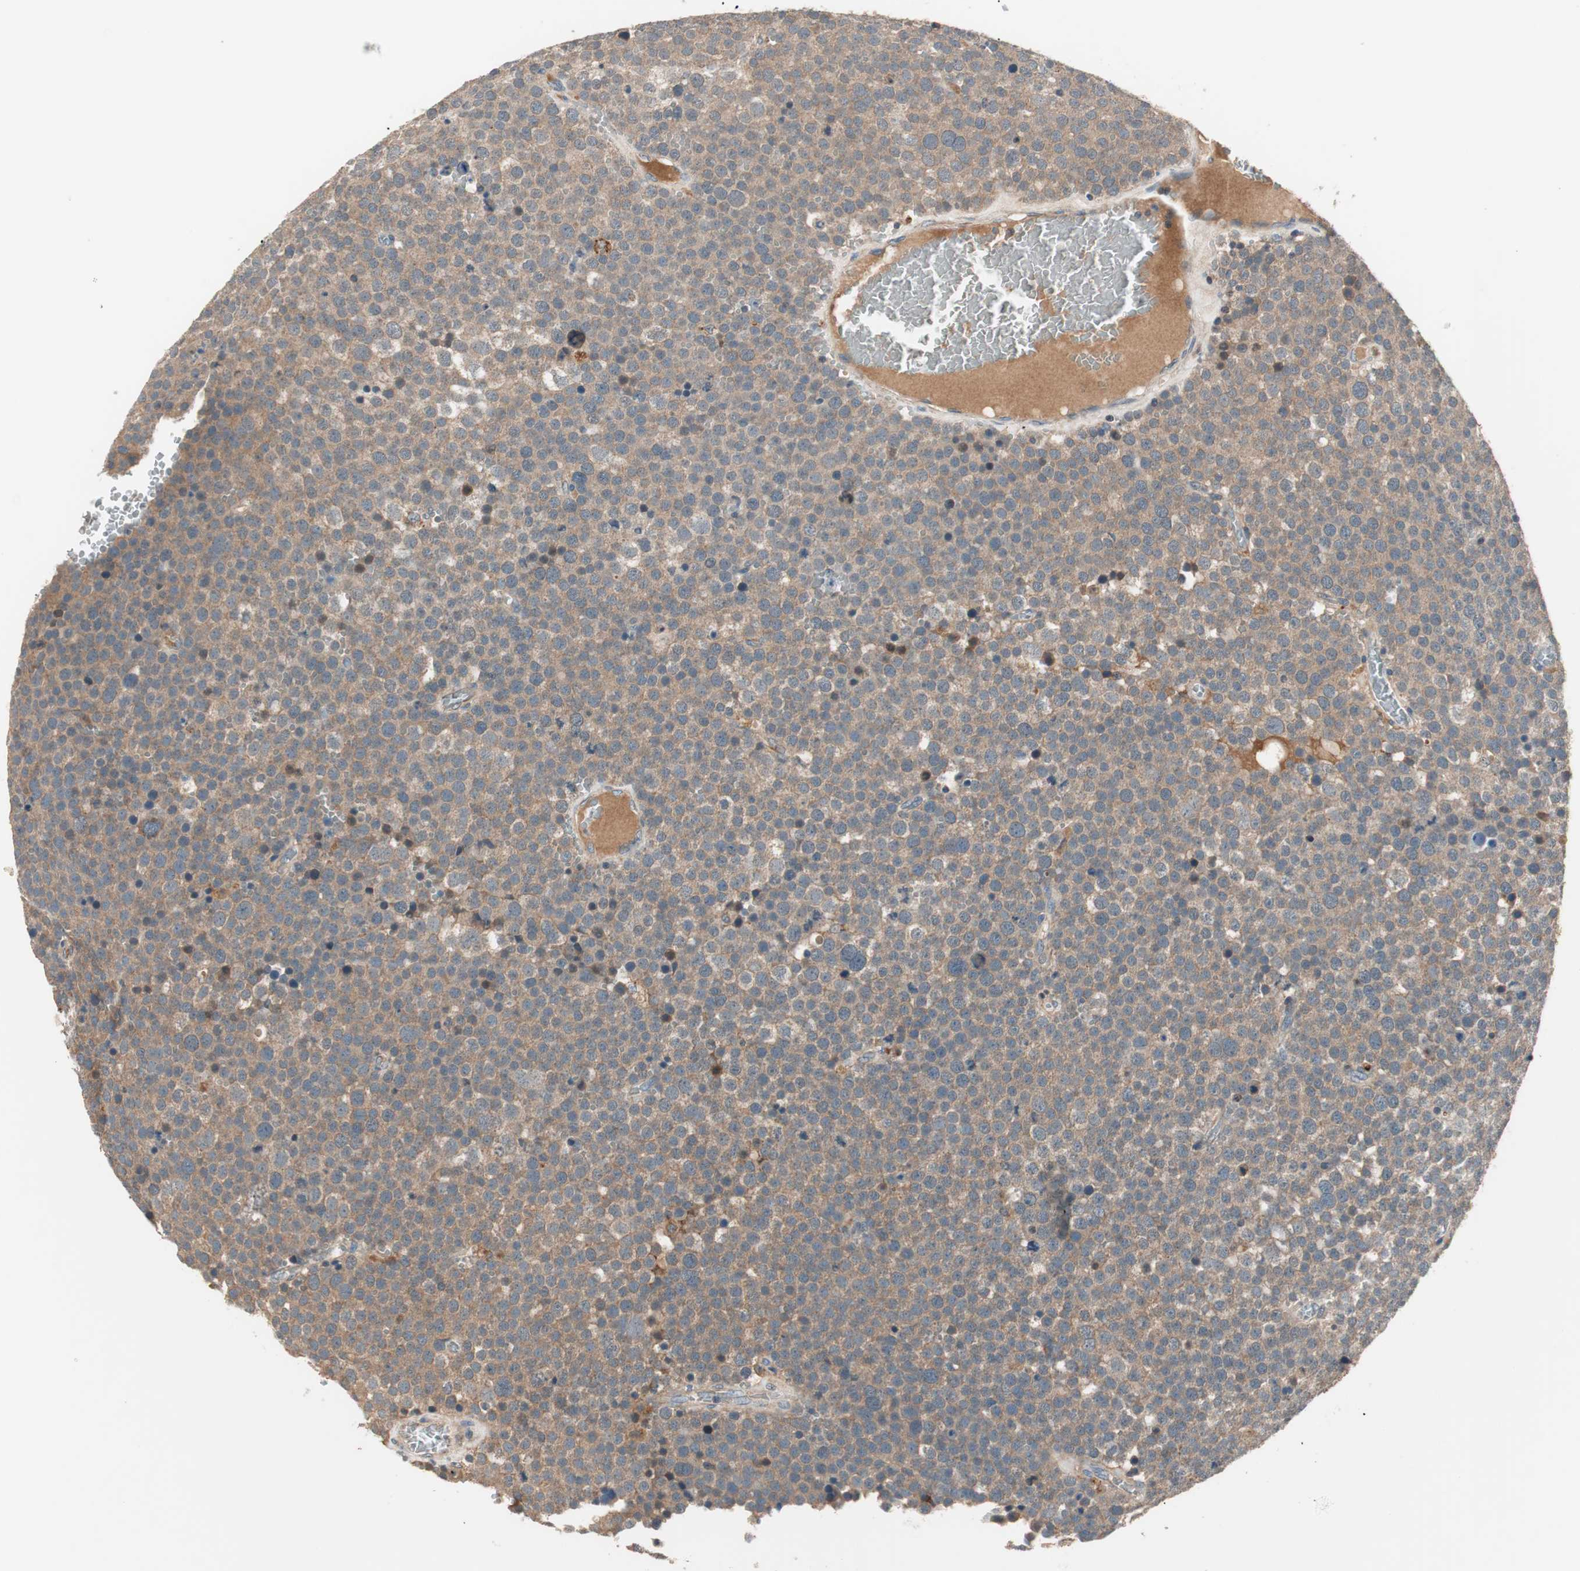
{"staining": {"intensity": "moderate", "quantity": ">75%", "location": "cytoplasmic/membranous"}, "tissue": "testis cancer", "cell_type": "Tumor cells", "image_type": "cancer", "snomed": [{"axis": "morphology", "description": "Seminoma, NOS"}, {"axis": "topography", "description": "Testis"}], "caption": "Brown immunohistochemical staining in testis cancer (seminoma) shows moderate cytoplasmic/membranous expression in approximately >75% of tumor cells. (Brightfield microscopy of DAB IHC at high magnification).", "gene": "HPN", "patient": {"sex": "male", "age": 71}}